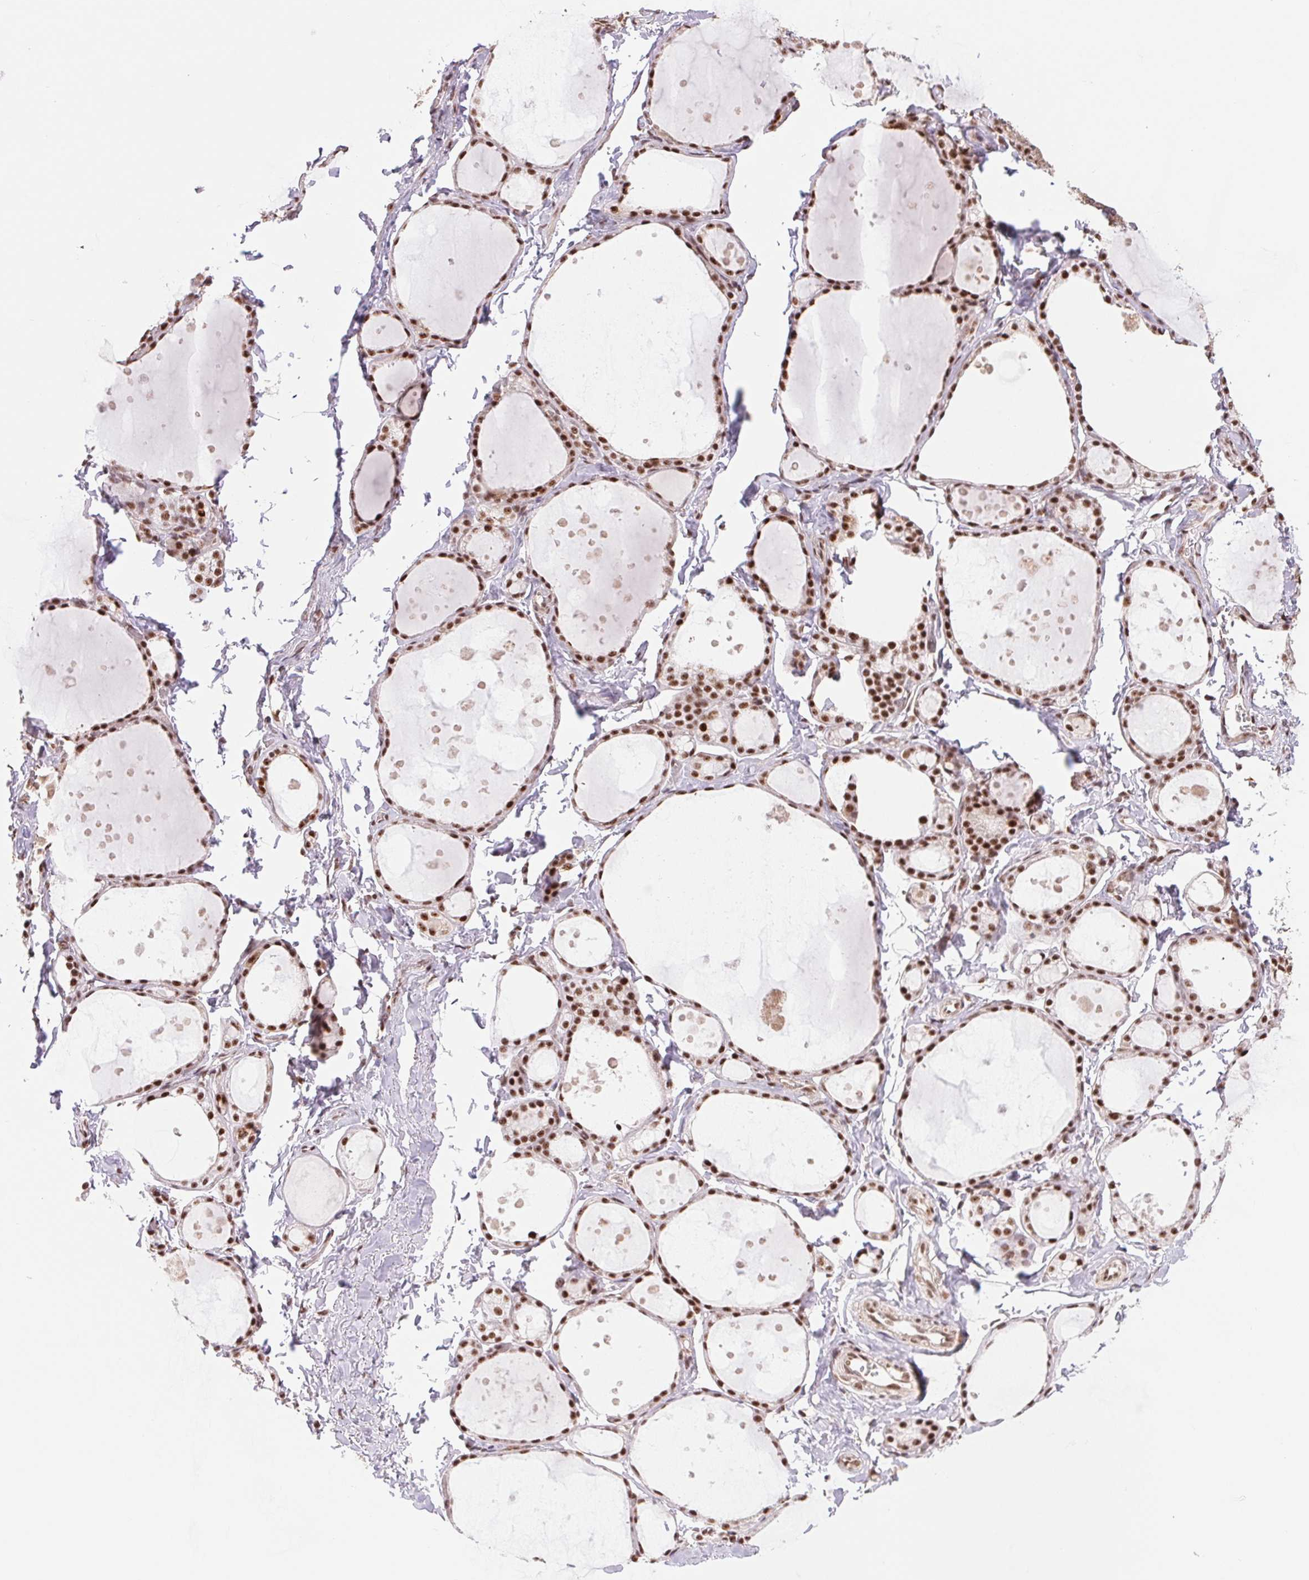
{"staining": {"intensity": "strong", "quantity": ">75%", "location": "nuclear"}, "tissue": "thyroid gland", "cell_type": "Glandular cells", "image_type": "normal", "snomed": [{"axis": "morphology", "description": "Normal tissue, NOS"}, {"axis": "topography", "description": "Thyroid gland"}], "caption": "Immunohistochemical staining of unremarkable thyroid gland reveals strong nuclear protein positivity in about >75% of glandular cells.", "gene": "SREK1", "patient": {"sex": "male", "age": 68}}